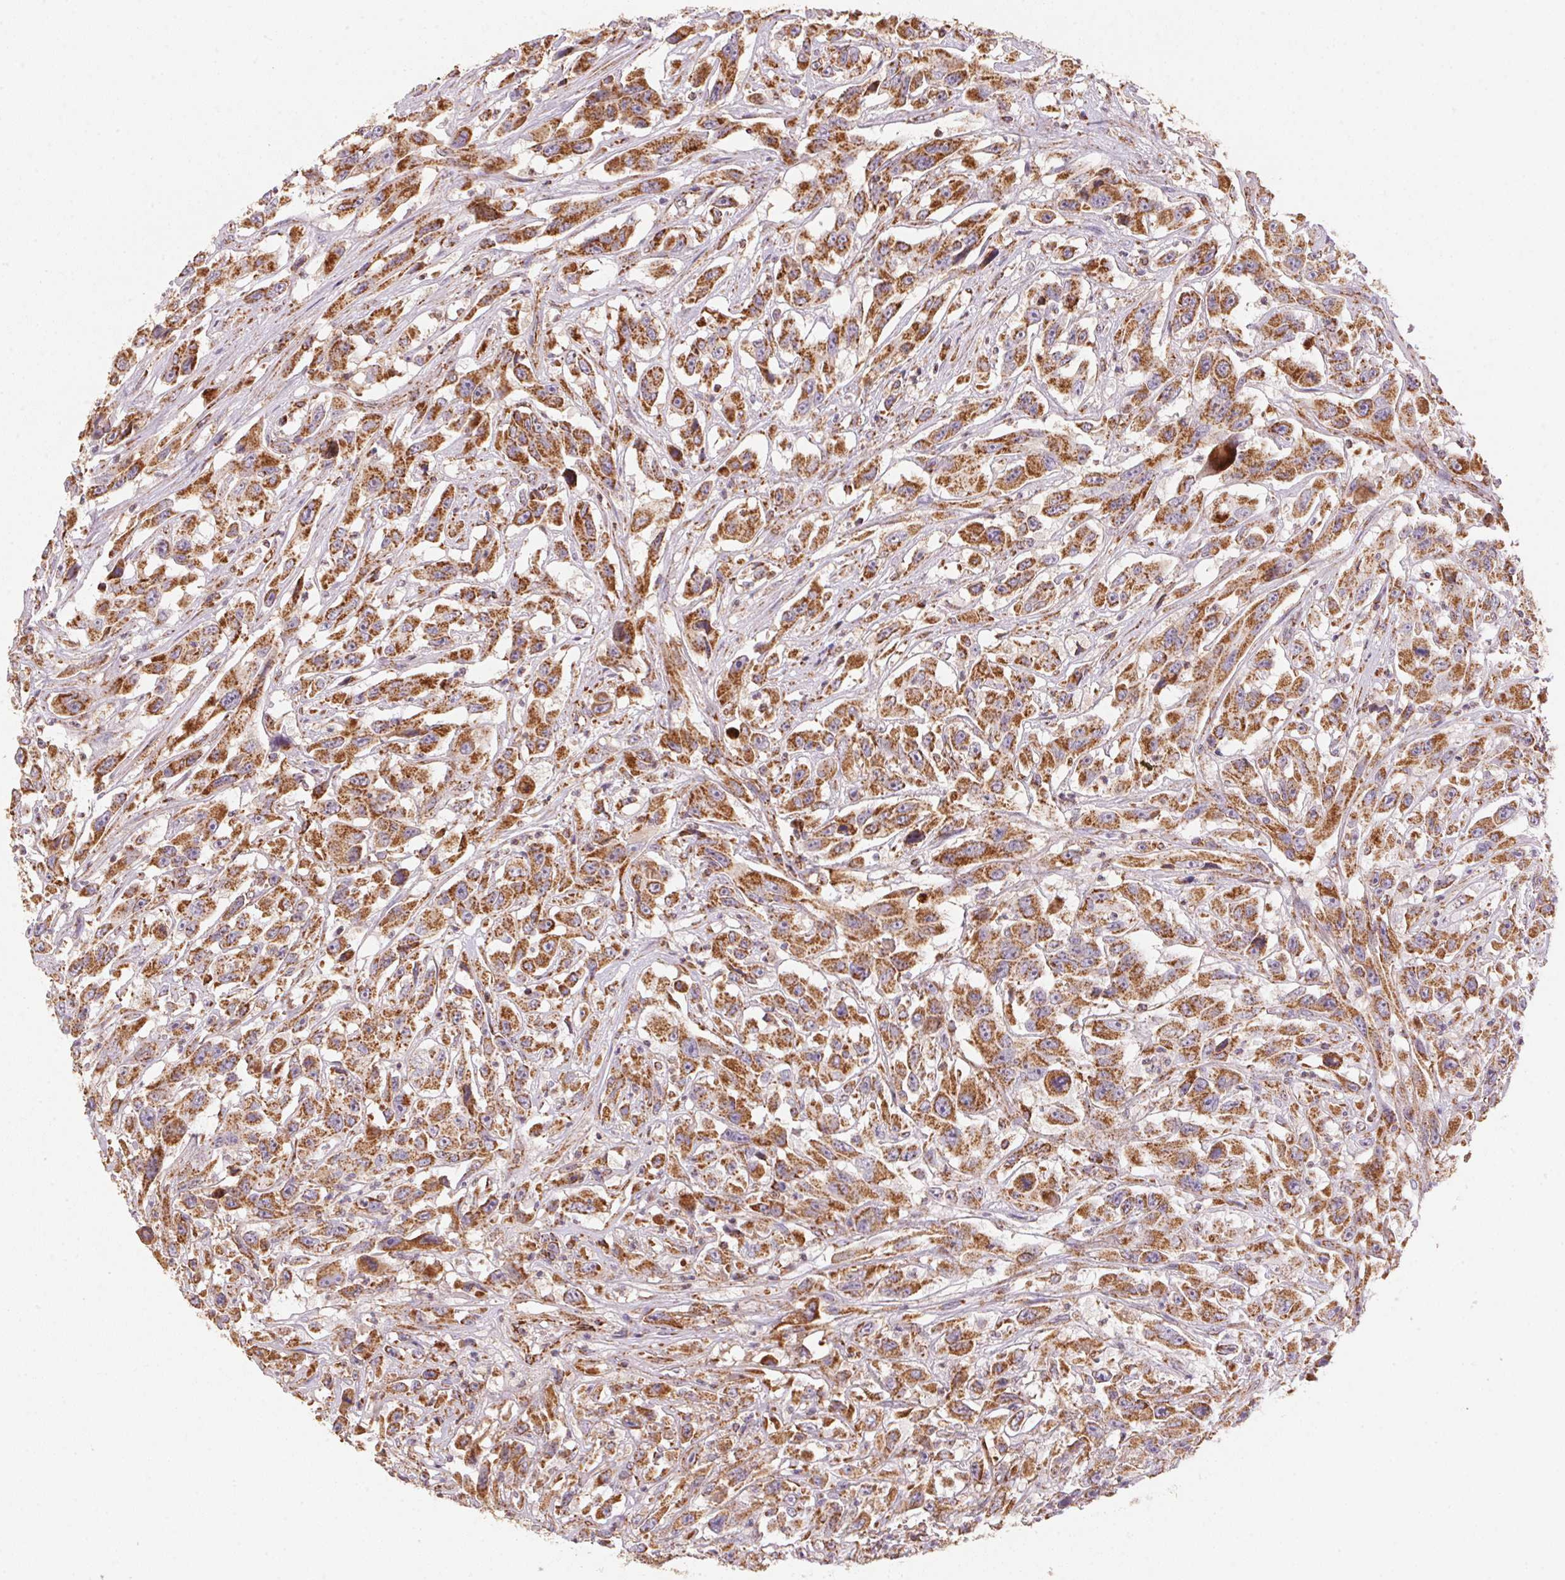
{"staining": {"intensity": "strong", "quantity": ">75%", "location": "cytoplasmic/membranous"}, "tissue": "urothelial cancer", "cell_type": "Tumor cells", "image_type": "cancer", "snomed": [{"axis": "morphology", "description": "Urothelial carcinoma, High grade"}, {"axis": "topography", "description": "Urinary bladder"}], "caption": "Brown immunohistochemical staining in human urothelial cancer reveals strong cytoplasmic/membranous expression in about >75% of tumor cells.", "gene": "NDUFS2", "patient": {"sex": "male", "age": 53}}